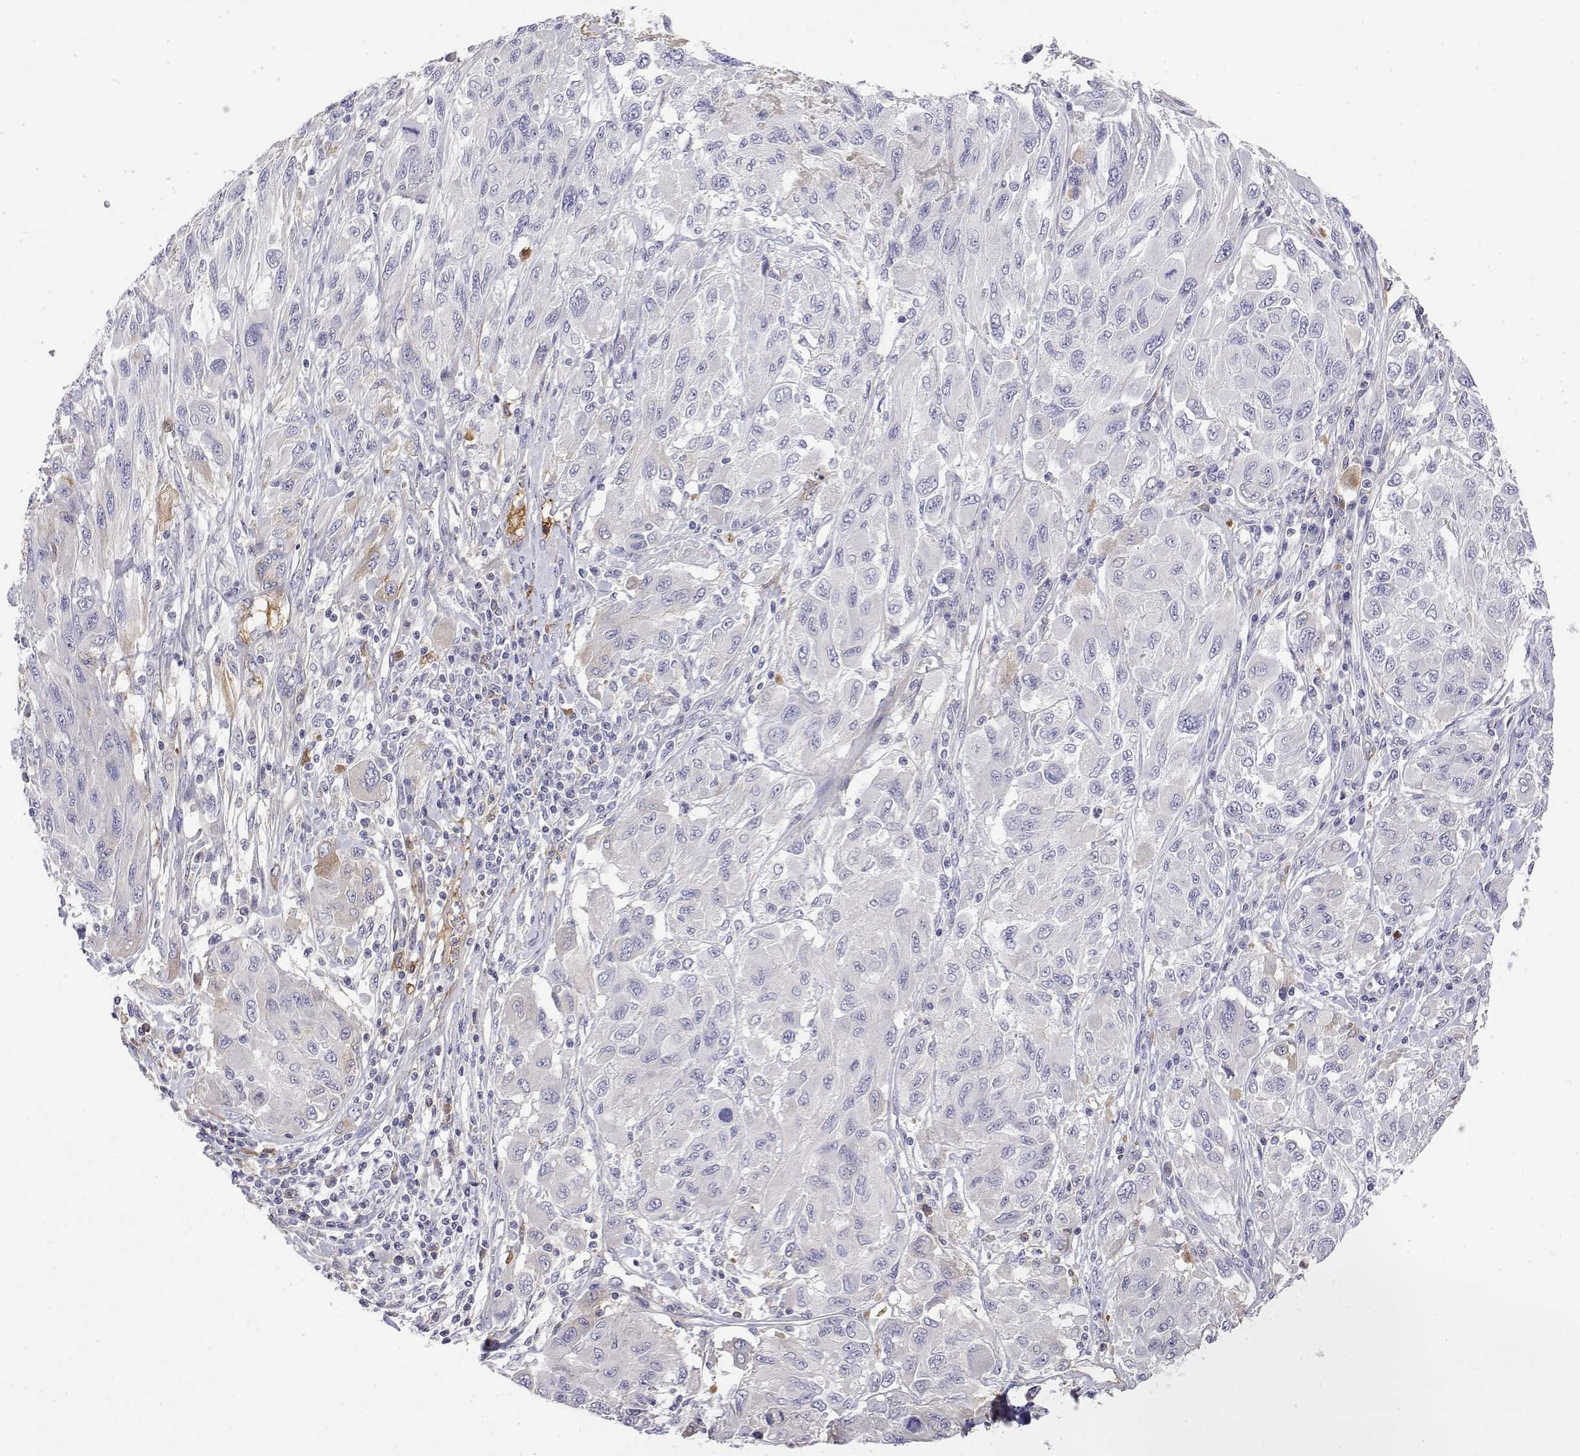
{"staining": {"intensity": "negative", "quantity": "none", "location": "none"}, "tissue": "melanoma", "cell_type": "Tumor cells", "image_type": "cancer", "snomed": [{"axis": "morphology", "description": "Malignant melanoma, NOS"}, {"axis": "topography", "description": "Skin"}], "caption": "A photomicrograph of malignant melanoma stained for a protein displays no brown staining in tumor cells.", "gene": "GGACT", "patient": {"sex": "female", "age": 91}}